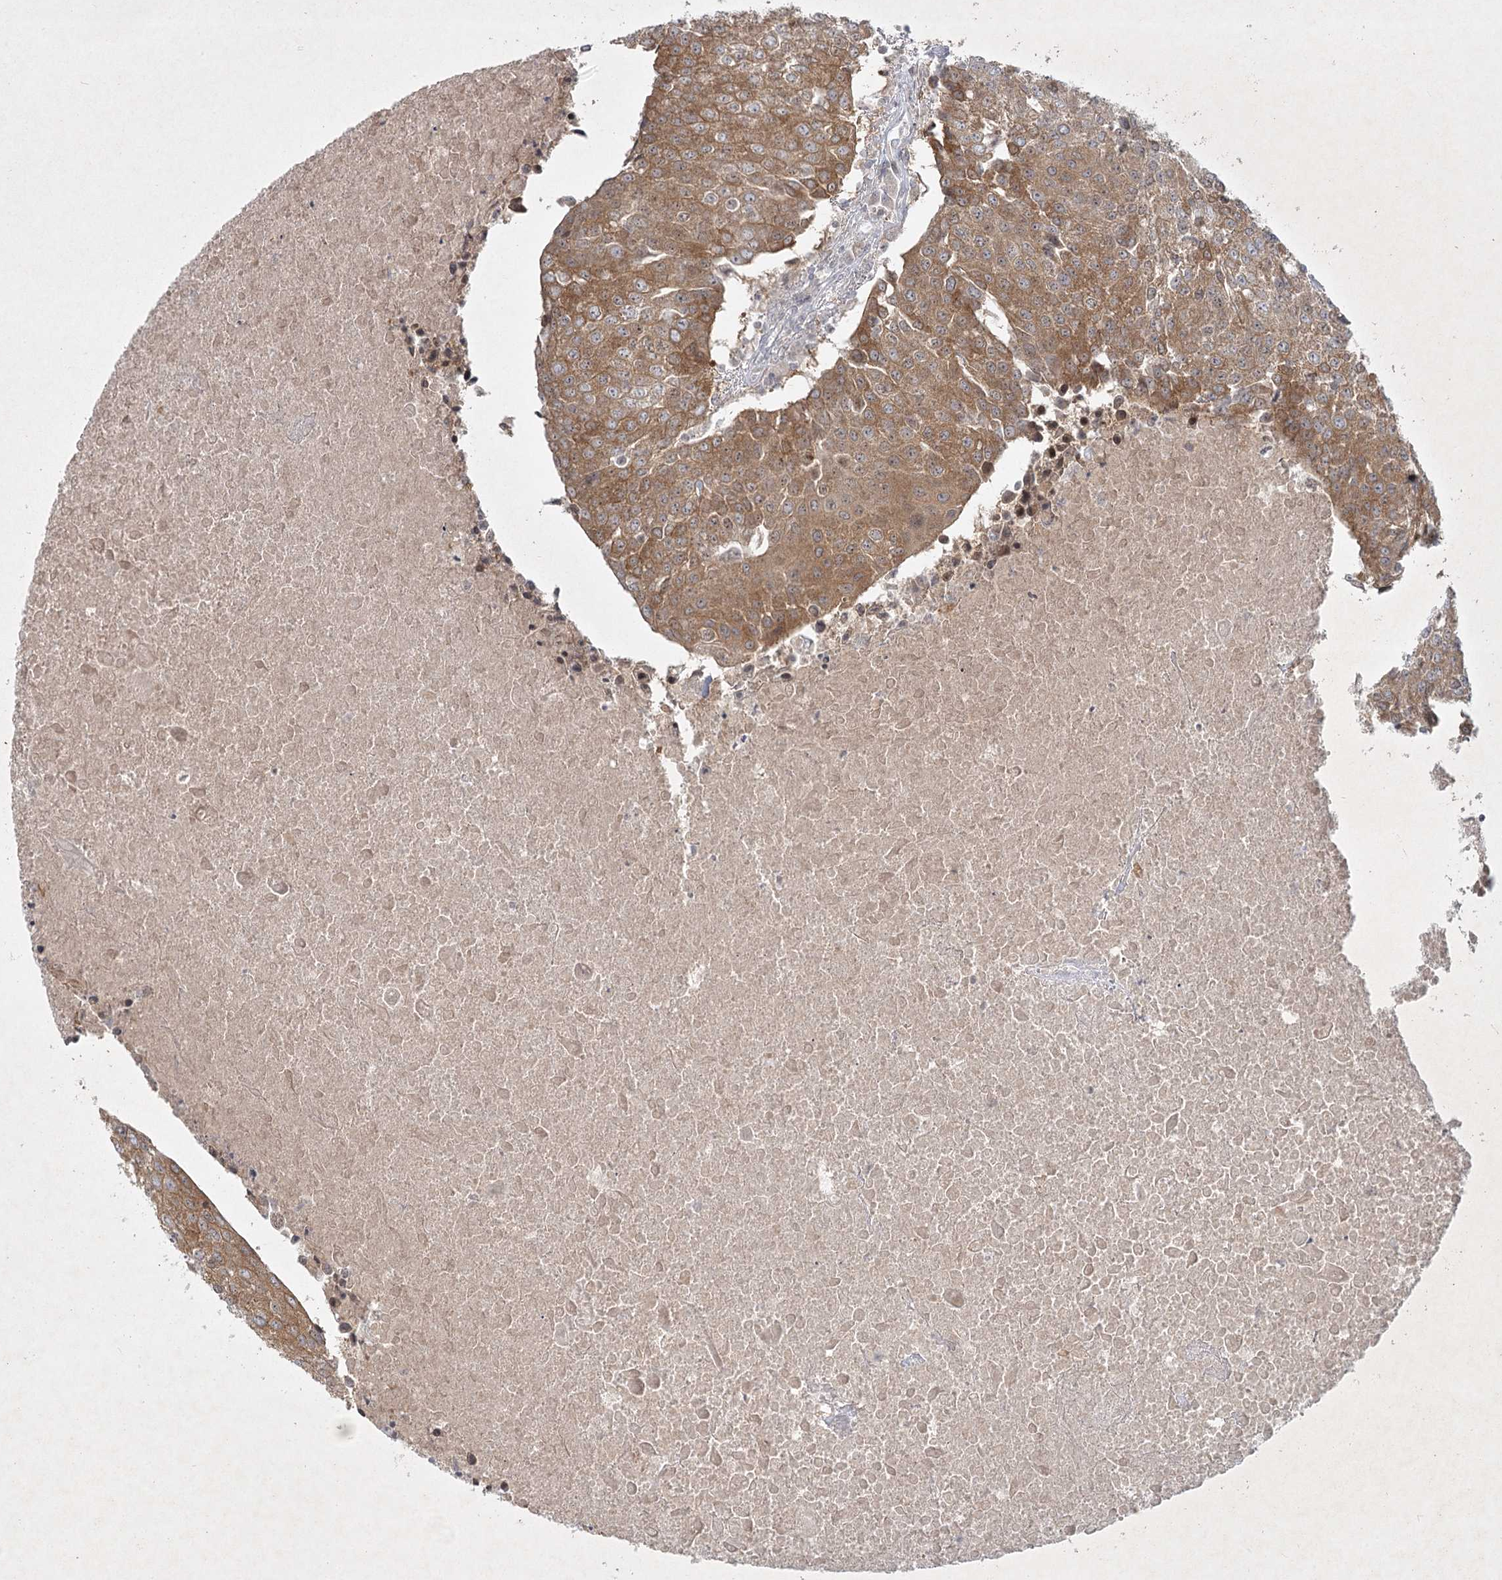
{"staining": {"intensity": "moderate", "quantity": ">75%", "location": "cytoplasmic/membranous"}, "tissue": "urothelial cancer", "cell_type": "Tumor cells", "image_type": "cancer", "snomed": [{"axis": "morphology", "description": "Urothelial carcinoma, High grade"}, {"axis": "topography", "description": "Urinary bladder"}], "caption": "This is an image of immunohistochemistry (IHC) staining of urothelial cancer, which shows moderate expression in the cytoplasmic/membranous of tumor cells.", "gene": "SH2D3A", "patient": {"sex": "female", "age": 85}}